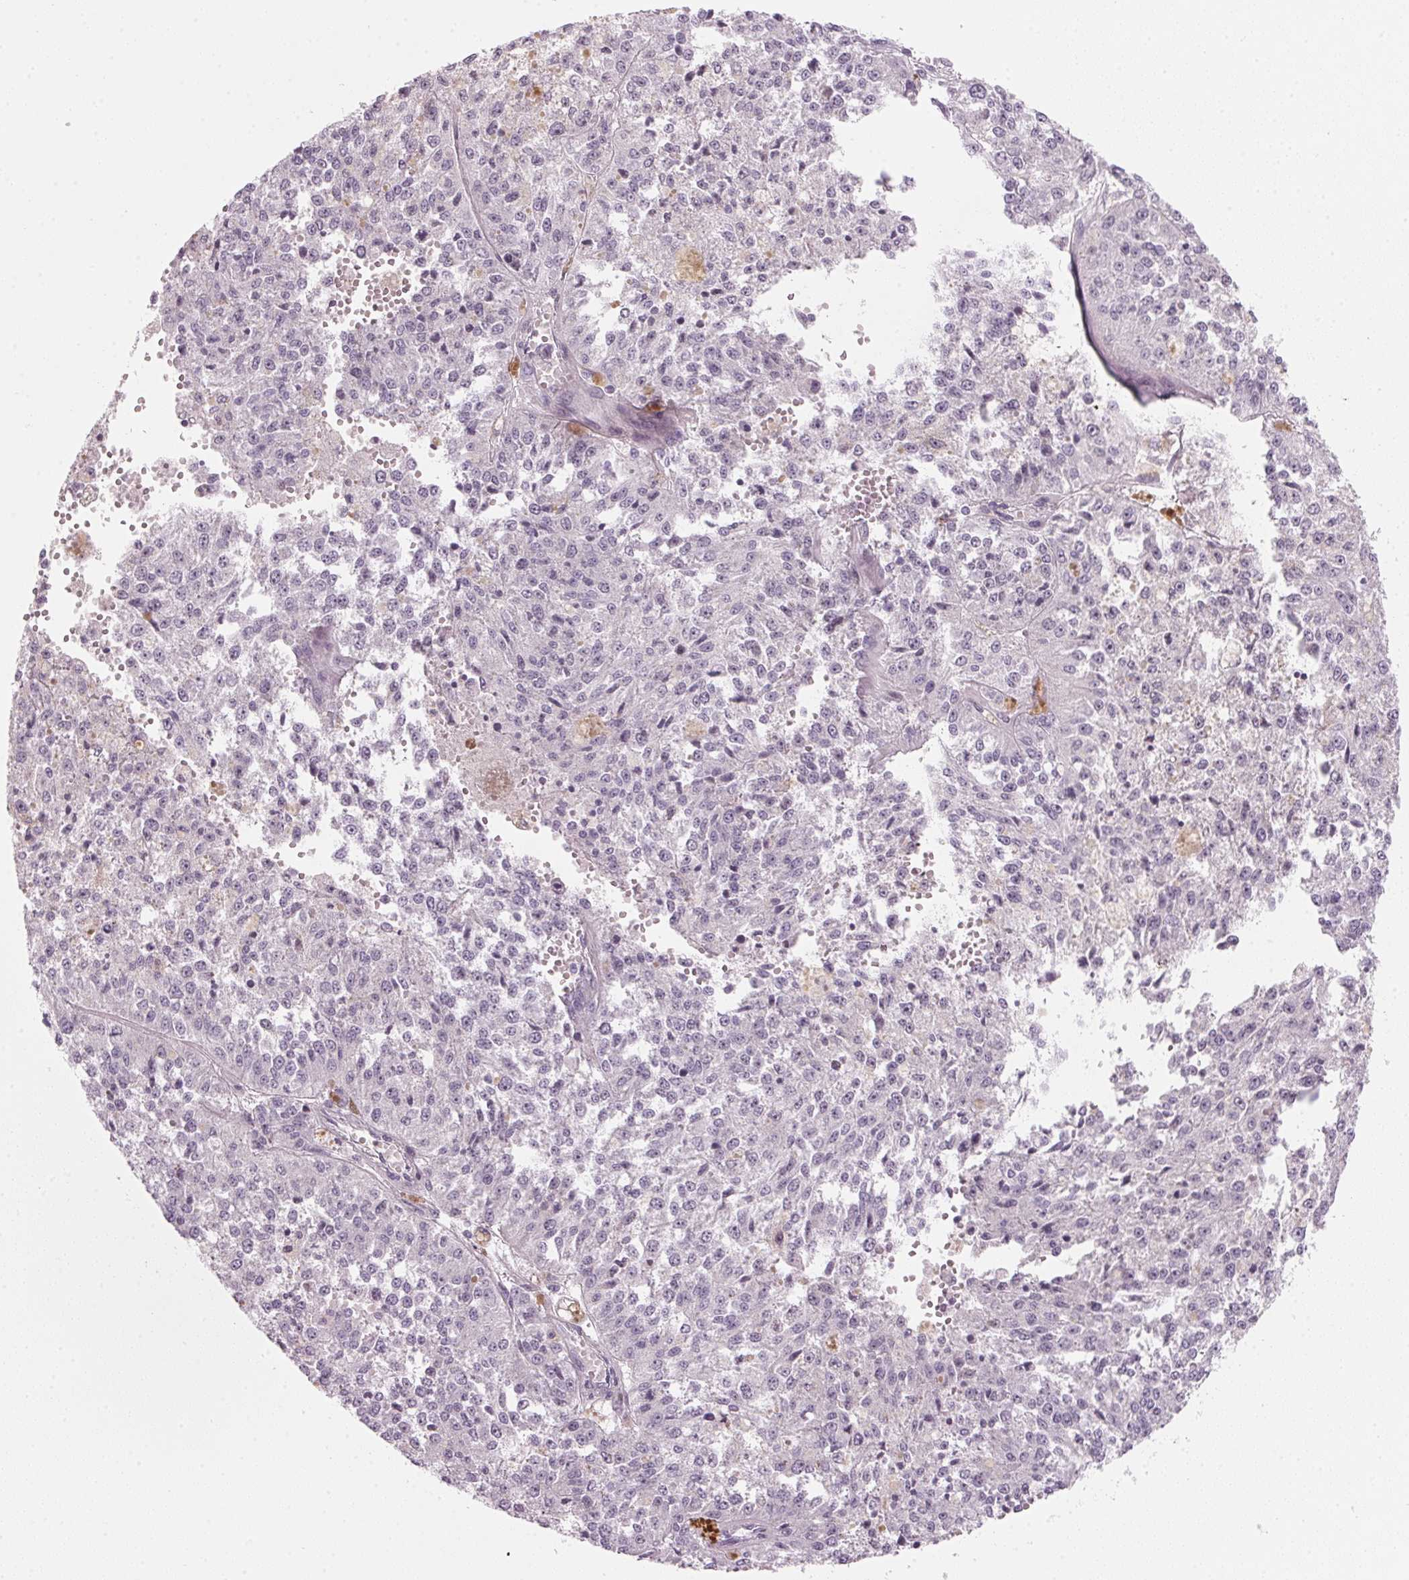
{"staining": {"intensity": "negative", "quantity": "none", "location": "none"}, "tissue": "melanoma", "cell_type": "Tumor cells", "image_type": "cancer", "snomed": [{"axis": "morphology", "description": "Malignant melanoma, Metastatic site"}, {"axis": "topography", "description": "Lymph node"}], "caption": "The image displays no staining of tumor cells in melanoma.", "gene": "DNTTIP2", "patient": {"sex": "female", "age": 64}}